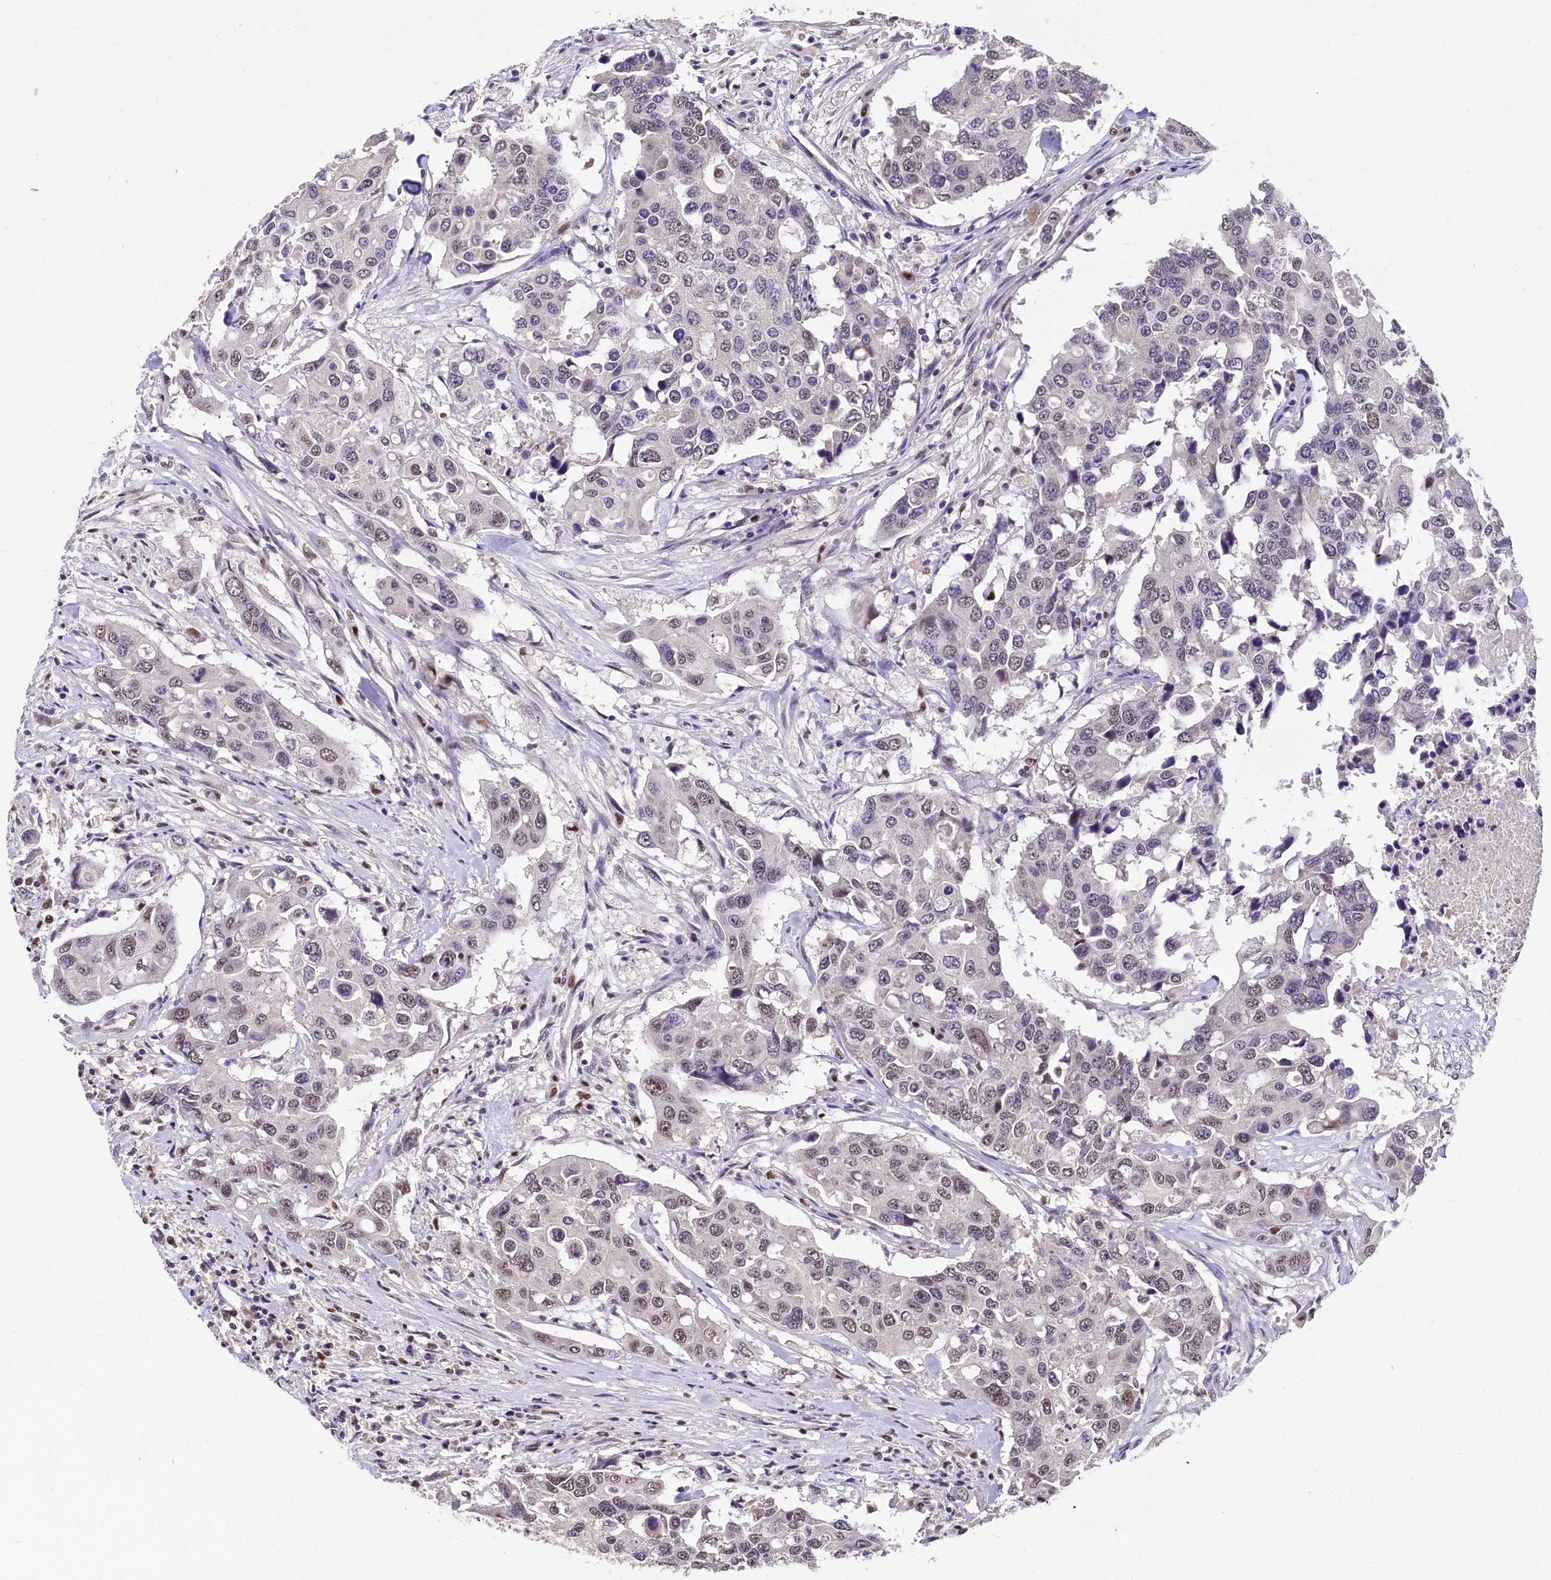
{"staining": {"intensity": "moderate", "quantity": "25%-75%", "location": "nuclear"}, "tissue": "colorectal cancer", "cell_type": "Tumor cells", "image_type": "cancer", "snomed": [{"axis": "morphology", "description": "Adenocarcinoma, NOS"}, {"axis": "topography", "description": "Colon"}], "caption": "DAB immunohistochemical staining of colorectal adenocarcinoma demonstrates moderate nuclear protein expression in about 25%-75% of tumor cells. (DAB (3,3'-diaminobenzidine) = brown stain, brightfield microscopy at high magnification).", "gene": "HECTD4", "patient": {"sex": "male", "age": 77}}